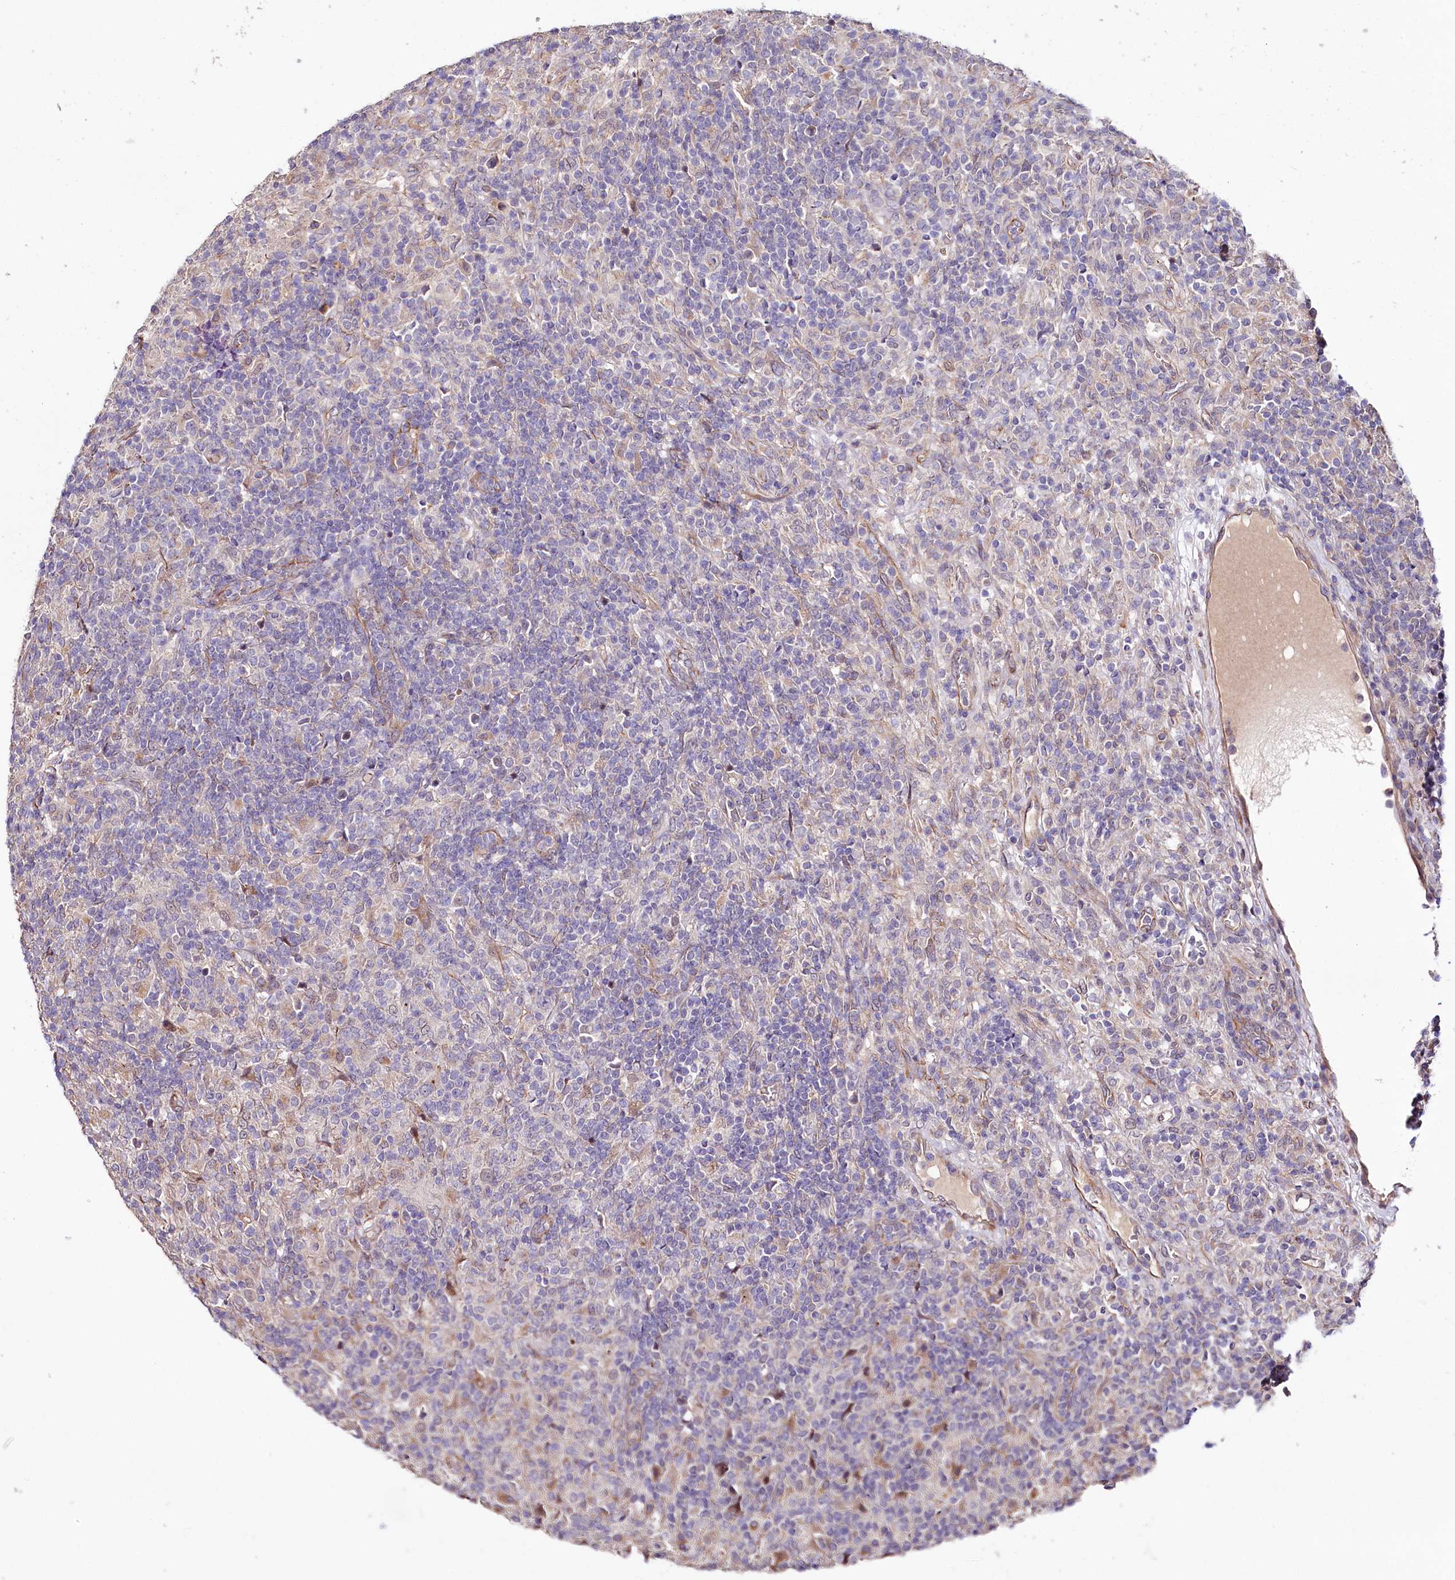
{"staining": {"intensity": "weak", "quantity": "<25%", "location": "cytoplasmic/membranous"}, "tissue": "lymphoma", "cell_type": "Tumor cells", "image_type": "cancer", "snomed": [{"axis": "morphology", "description": "Hodgkin's disease, NOS"}, {"axis": "topography", "description": "Lymph node"}], "caption": "Tumor cells are negative for brown protein staining in lymphoma. The staining was performed using DAB to visualize the protein expression in brown, while the nuclei were stained in blue with hematoxylin (Magnification: 20x).", "gene": "TTC12", "patient": {"sex": "male", "age": 70}}